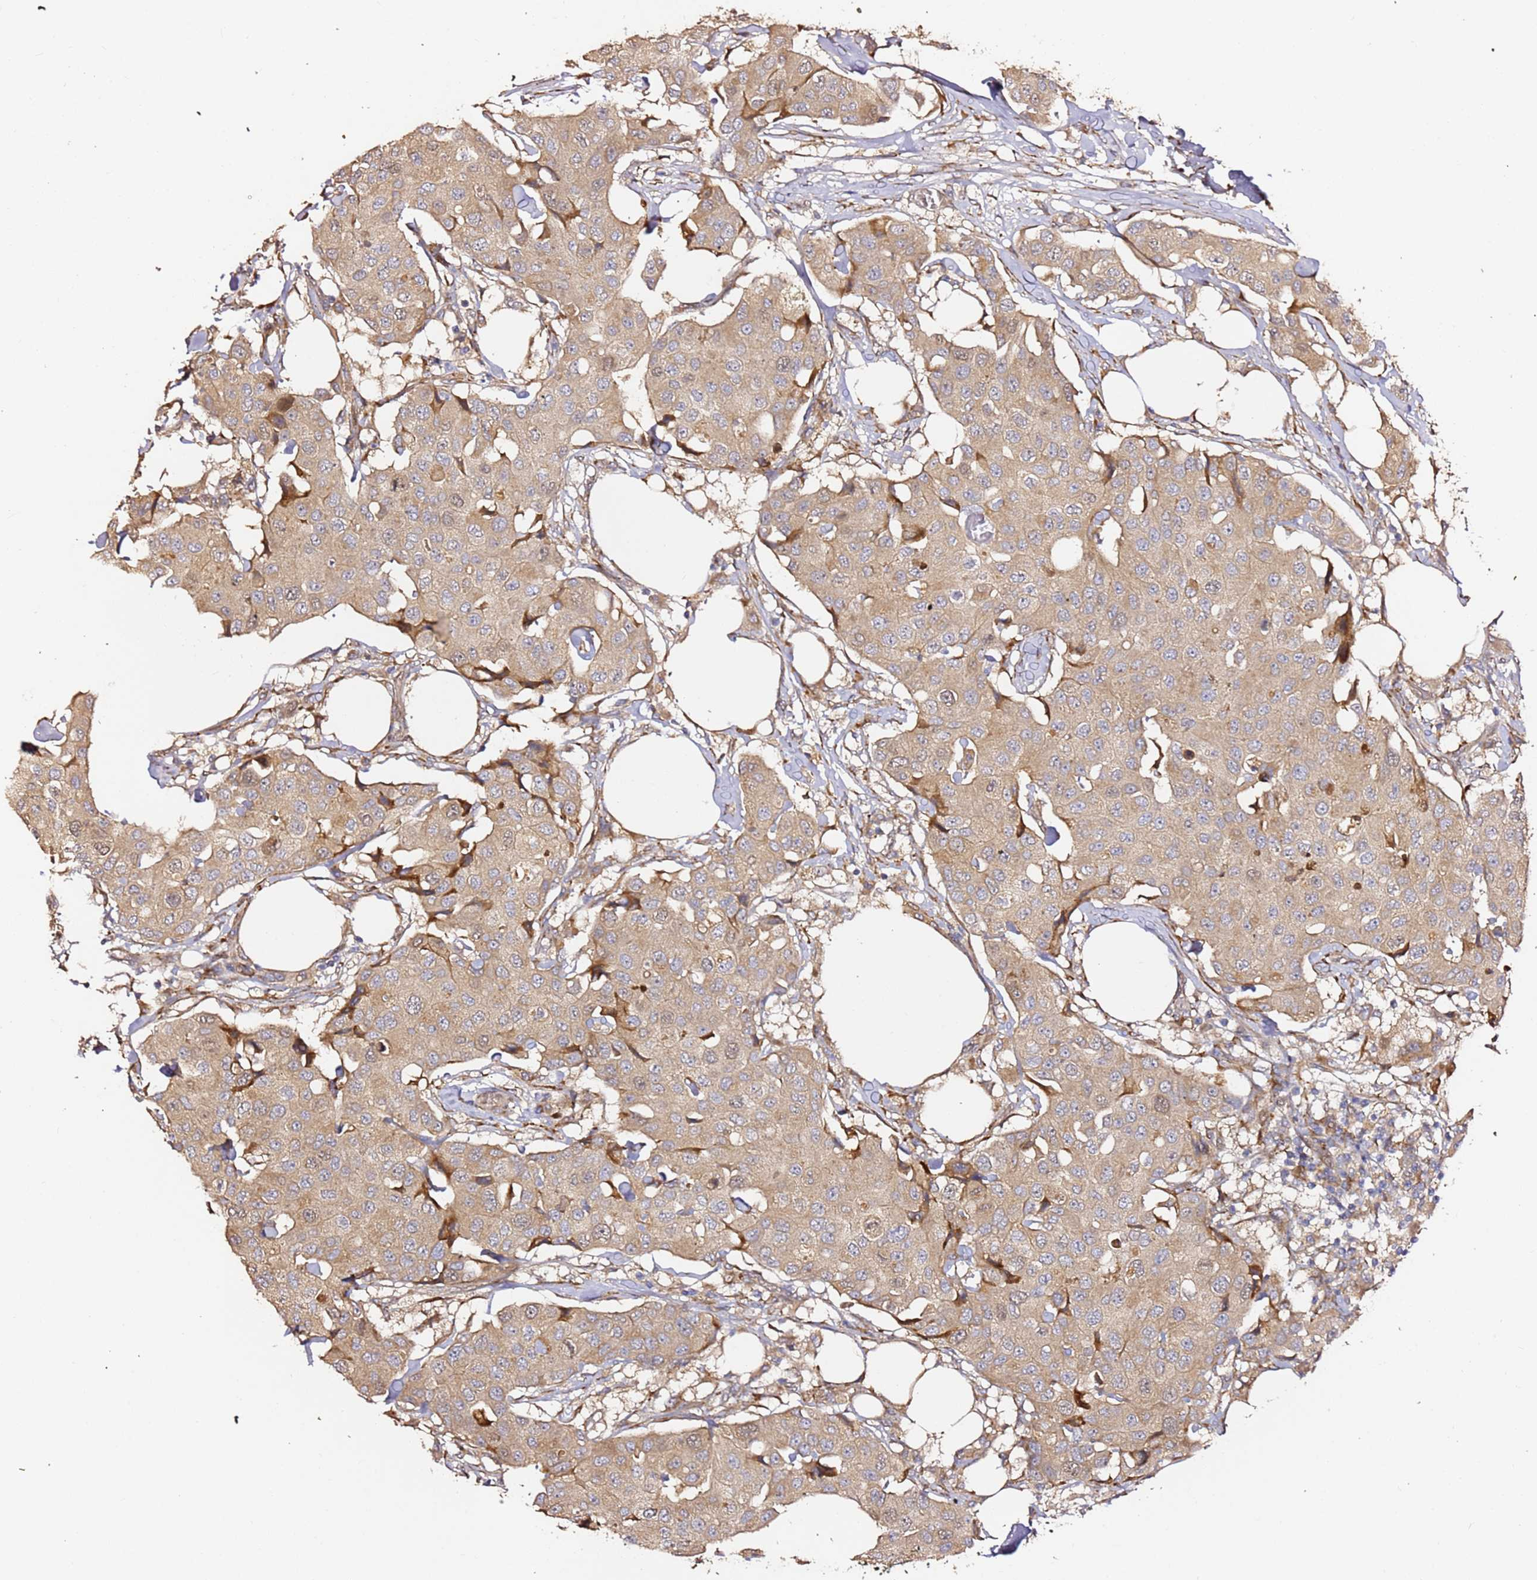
{"staining": {"intensity": "moderate", "quantity": "<25%", "location": "cytoplasmic/membranous"}, "tissue": "breast cancer", "cell_type": "Tumor cells", "image_type": "cancer", "snomed": [{"axis": "morphology", "description": "Duct carcinoma"}, {"axis": "topography", "description": "Breast"}], "caption": "IHC (DAB (3,3'-diaminobenzidine)) staining of human breast intraductal carcinoma shows moderate cytoplasmic/membranous protein positivity in approximately <25% of tumor cells.", "gene": "HSD17B7", "patient": {"sex": "female", "age": 80}}